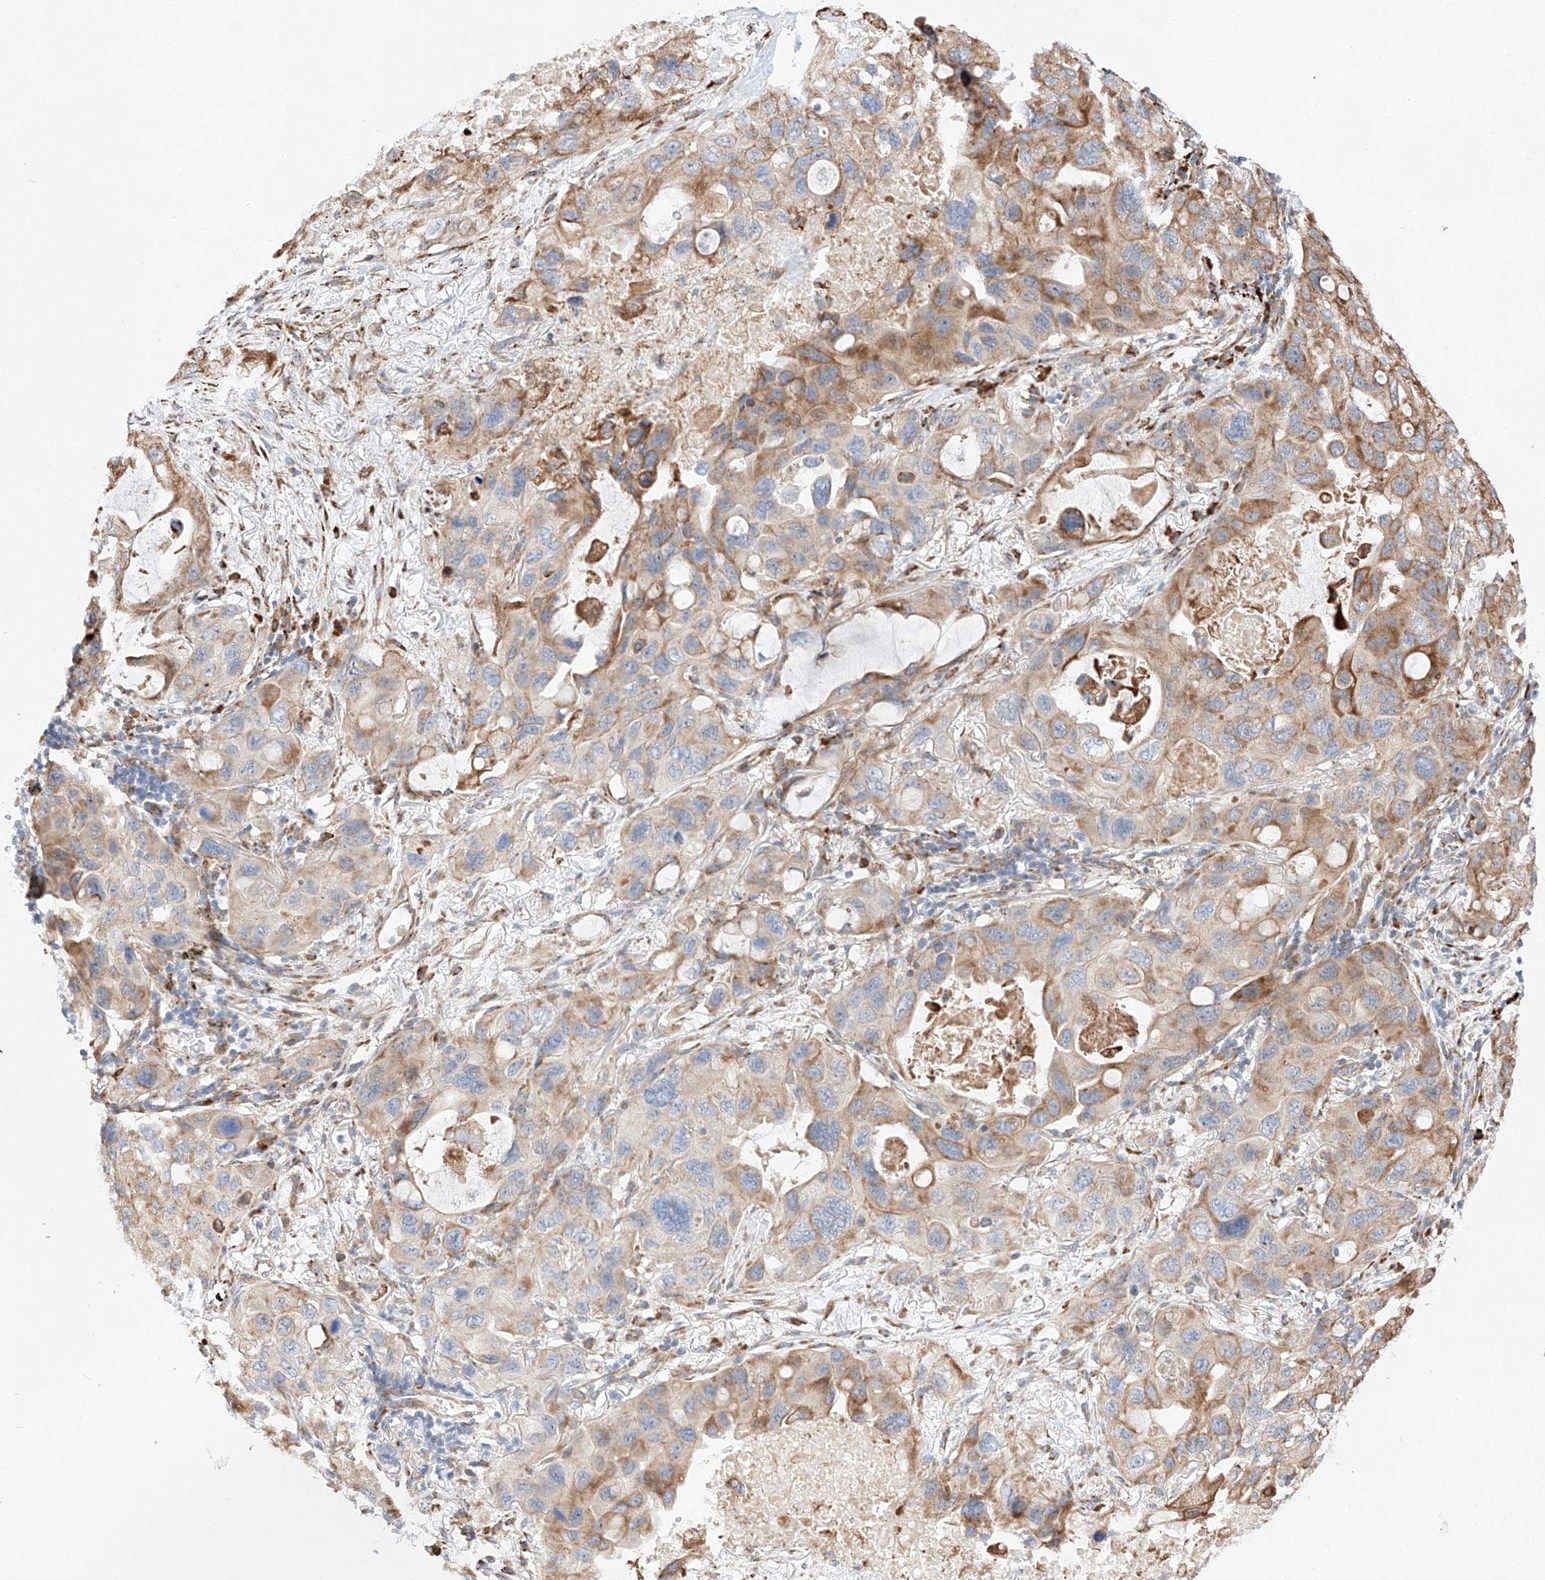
{"staining": {"intensity": "moderate", "quantity": "25%-75%", "location": "cytoplasmic/membranous"}, "tissue": "lung cancer", "cell_type": "Tumor cells", "image_type": "cancer", "snomed": [{"axis": "morphology", "description": "Squamous cell carcinoma, NOS"}, {"axis": "topography", "description": "Lung"}], "caption": "Moderate cytoplasmic/membranous expression for a protein is seen in about 25%-75% of tumor cells of lung squamous cell carcinoma using IHC.", "gene": "ATP9B", "patient": {"sex": "female", "age": 73}}